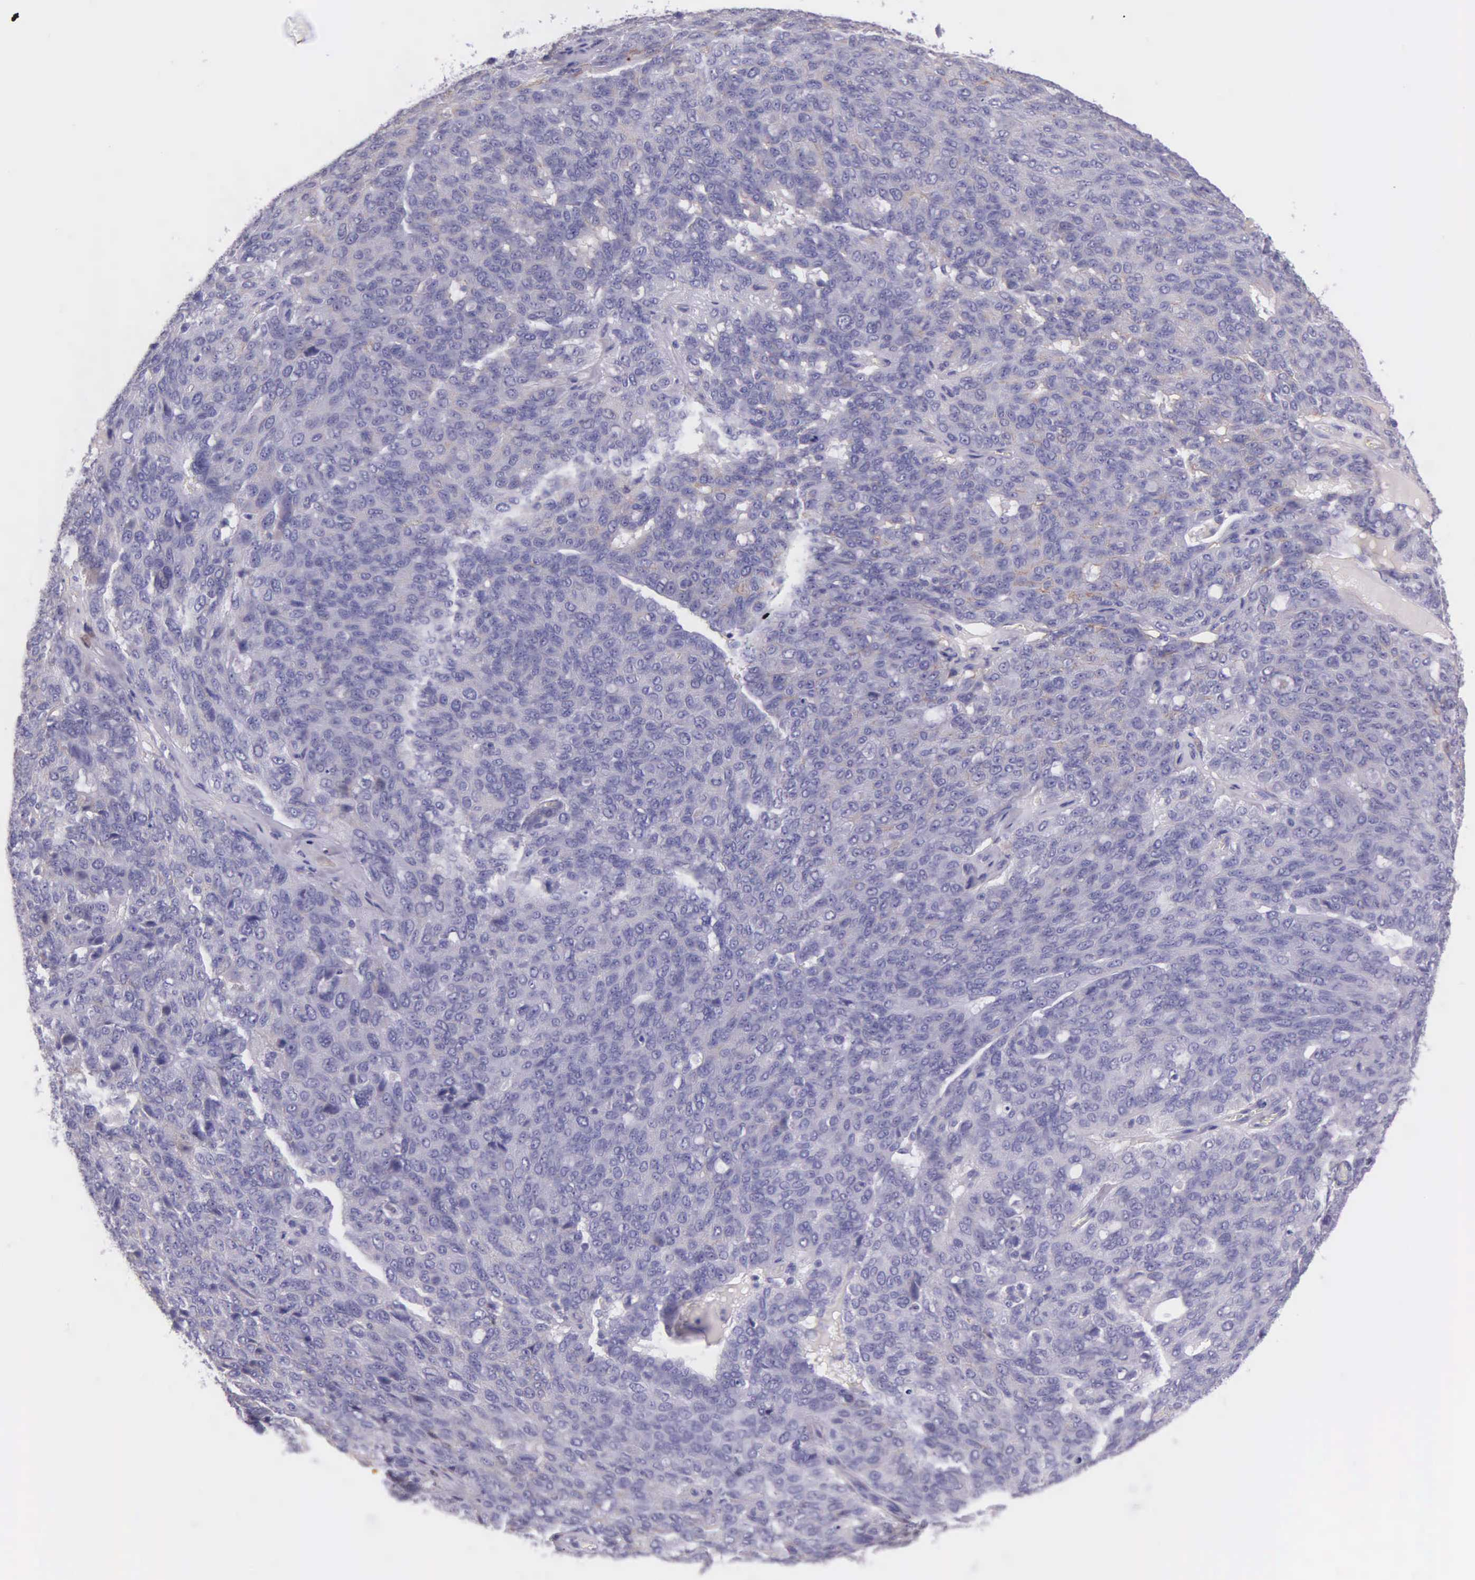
{"staining": {"intensity": "negative", "quantity": "none", "location": "none"}, "tissue": "ovarian cancer", "cell_type": "Tumor cells", "image_type": "cancer", "snomed": [{"axis": "morphology", "description": "Carcinoma, endometroid"}, {"axis": "topography", "description": "Ovary"}], "caption": "IHC histopathology image of neoplastic tissue: ovarian endometroid carcinoma stained with DAB (3,3'-diaminobenzidine) shows no significant protein staining in tumor cells.", "gene": "THSD7A", "patient": {"sex": "female", "age": 60}}